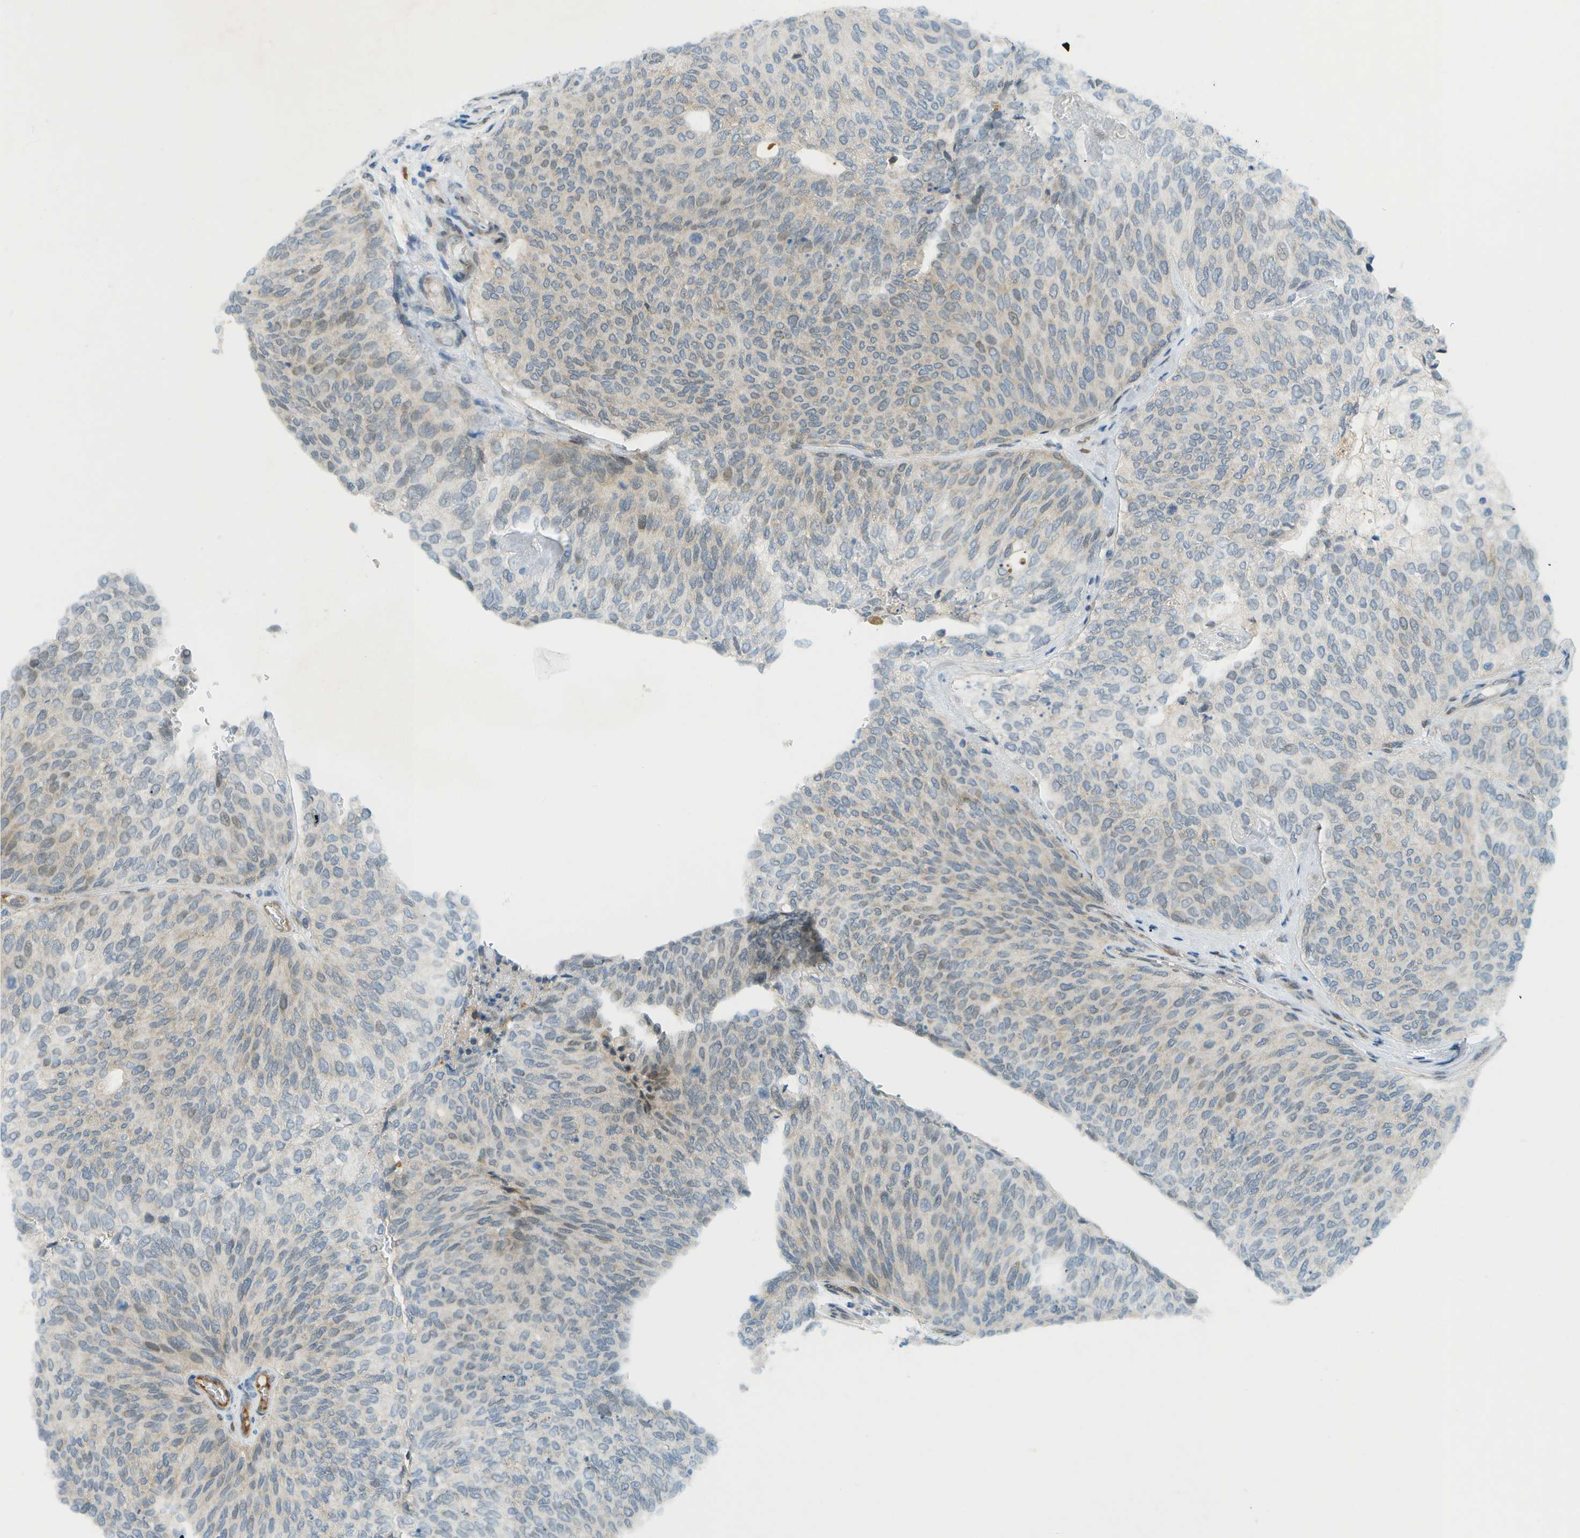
{"staining": {"intensity": "weak", "quantity": "<25%", "location": "nuclear"}, "tissue": "urothelial cancer", "cell_type": "Tumor cells", "image_type": "cancer", "snomed": [{"axis": "morphology", "description": "Urothelial carcinoma, Low grade"}, {"axis": "topography", "description": "Urinary bladder"}], "caption": "Immunohistochemistry of human low-grade urothelial carcinoma demonstrates no staining in tumor cells.", "gene": "CACNB4", "patient": {"sex": "female", "age": 79}}